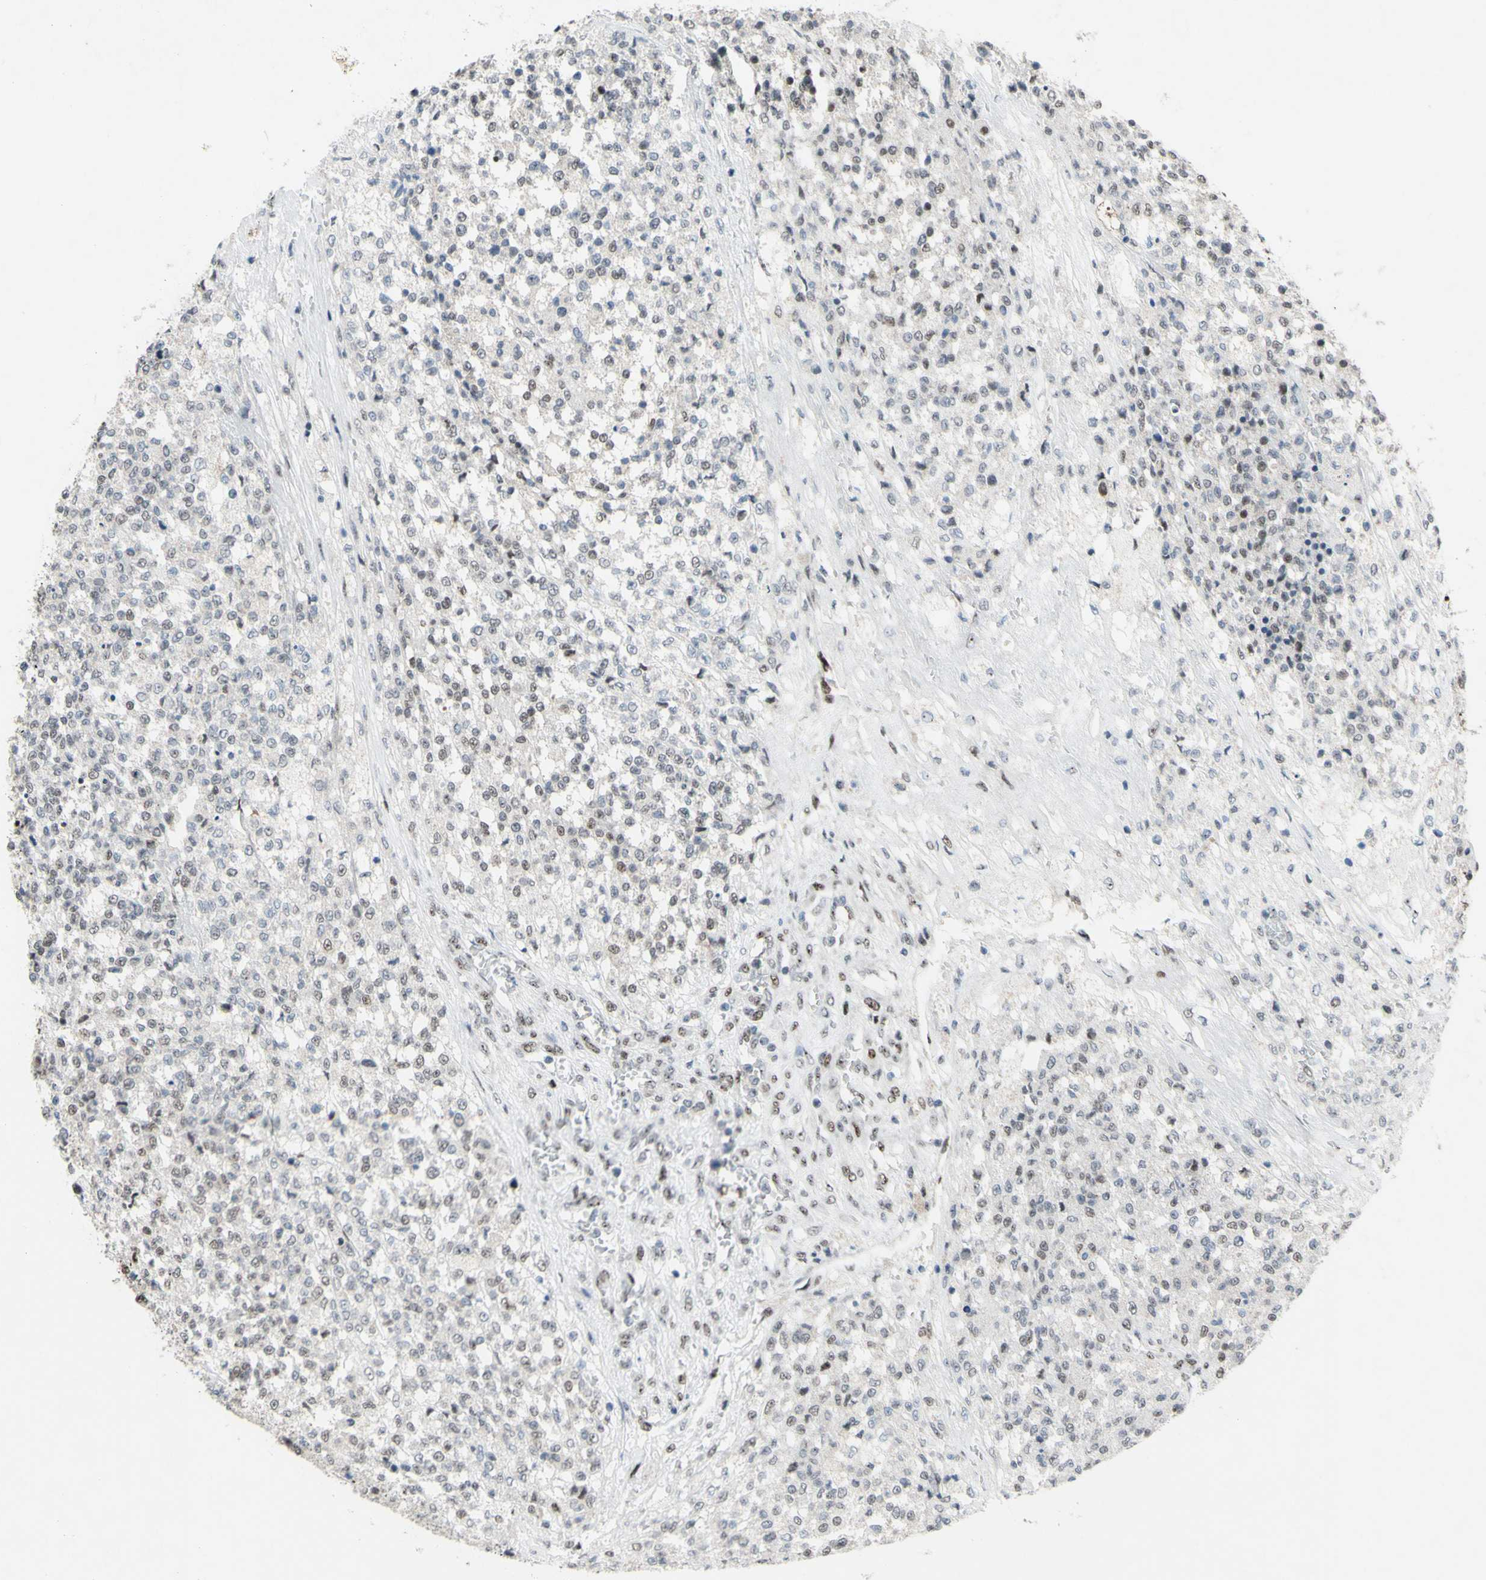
{"staining": {"intensity": "weak", "quantity": "25%-75%", "location": "nuclear"}, "tissue": "testis cancer", "cell_type": "Tumor cells", "image_type": "cancer", "snomed": [{"axis": "morphology", "description": "Seminoma, NOS"}, {"axis": "topography", "description": "Testis"}], "caption": "Seminoma (testis) tissue reveals weak nuclear expression in approximately 25%-75% of tumor cells", "gene": "POLR1A", "patient": {"sex": "male", "age": 59}}